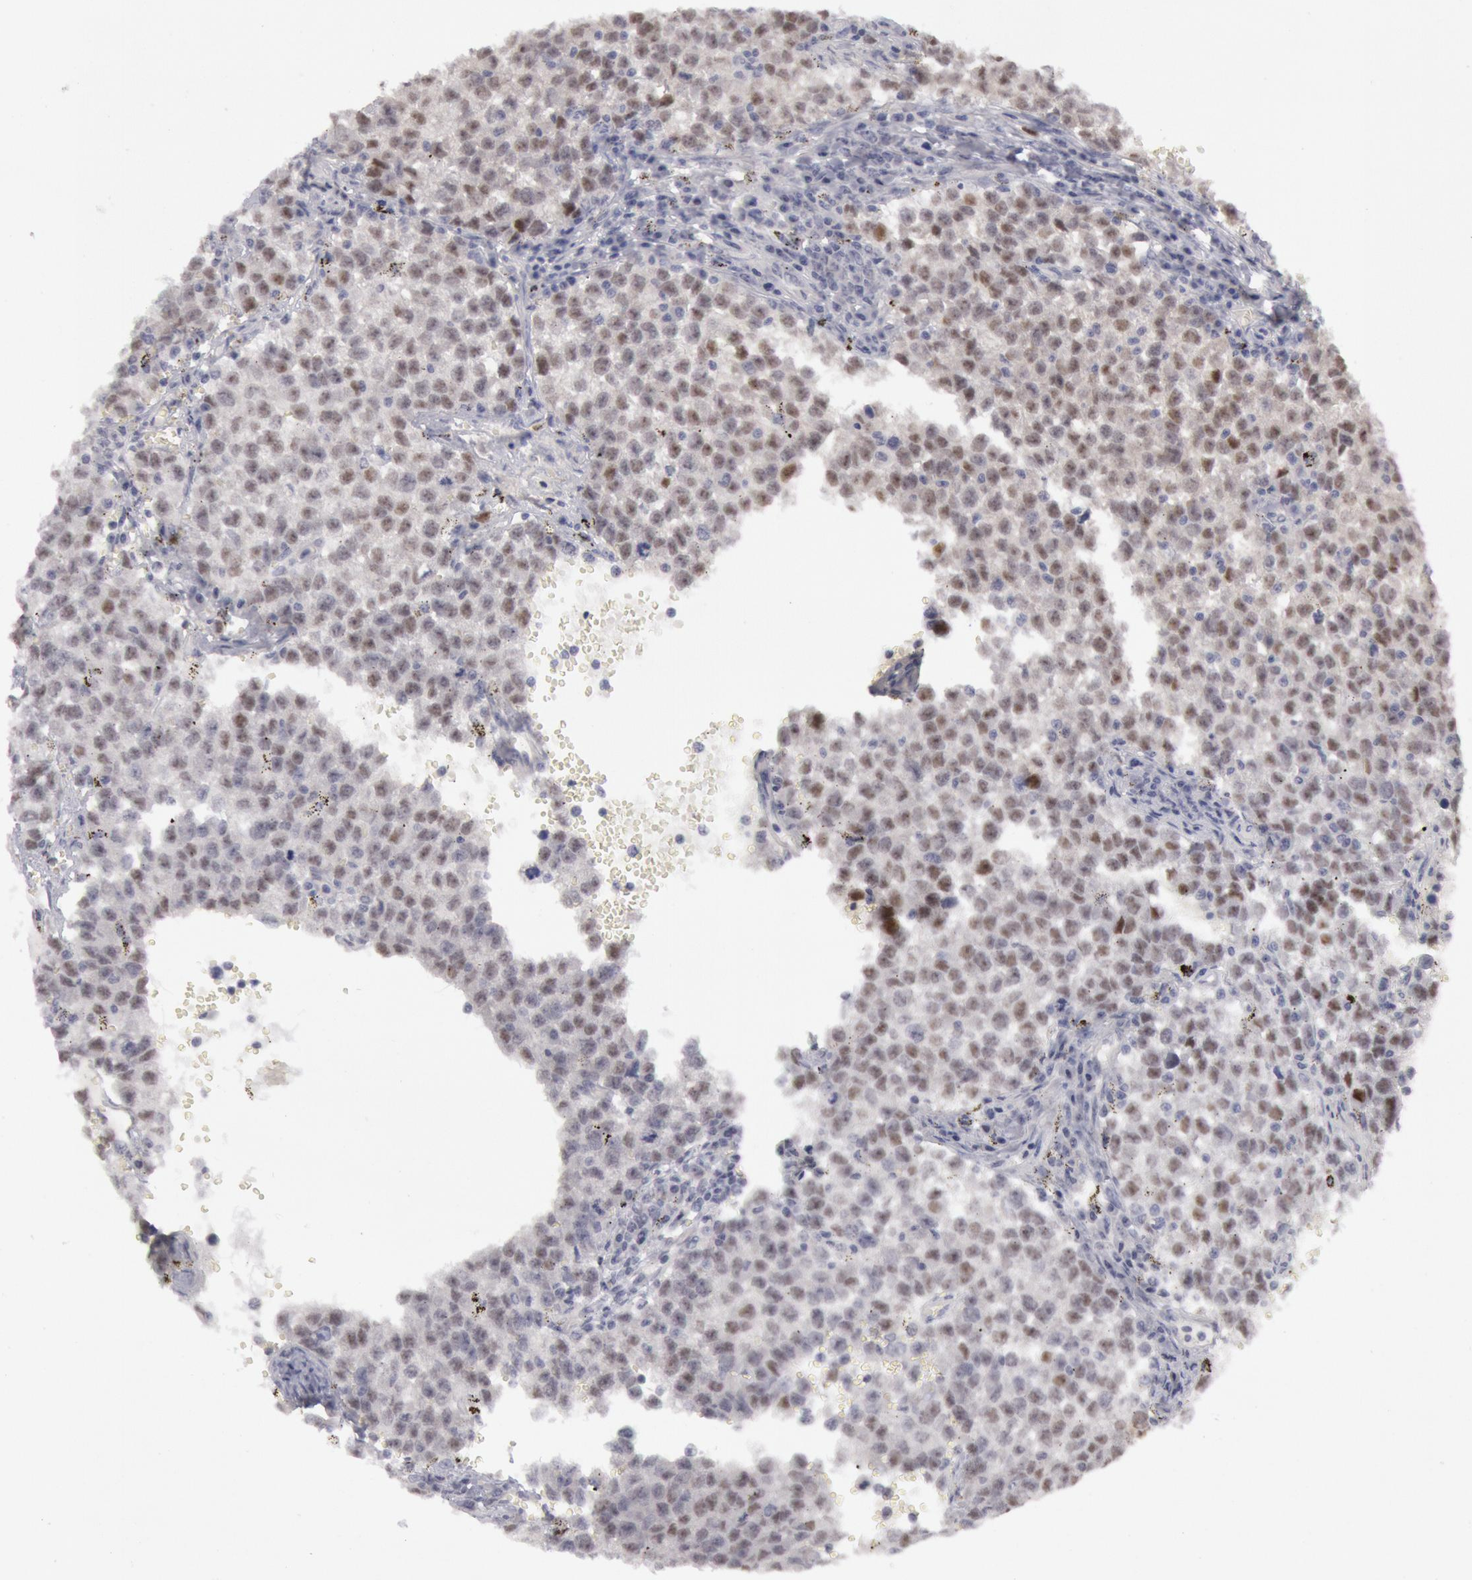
{"staining": {"intensity": "weak", "quantity": "25%-75%", "location": "cytoplasmic/membranous"}, "tissue": "testis cancer", "cell_type": "Tumor cells", "image_type": "cancer", "snomed": [{"axis": "morphology", "description": "Seminoma, NOS"}, {"axis": "topography", "description": "Testis"}], "caption": "This is a histology image of immunohistochemistry (IHC) staining of seminoma (testis), which shows weak expression in the cytoplasmic/membranous of tumor cells.", "gene": "JOSD1", "patient": {"sex": "male", "age": 35}}